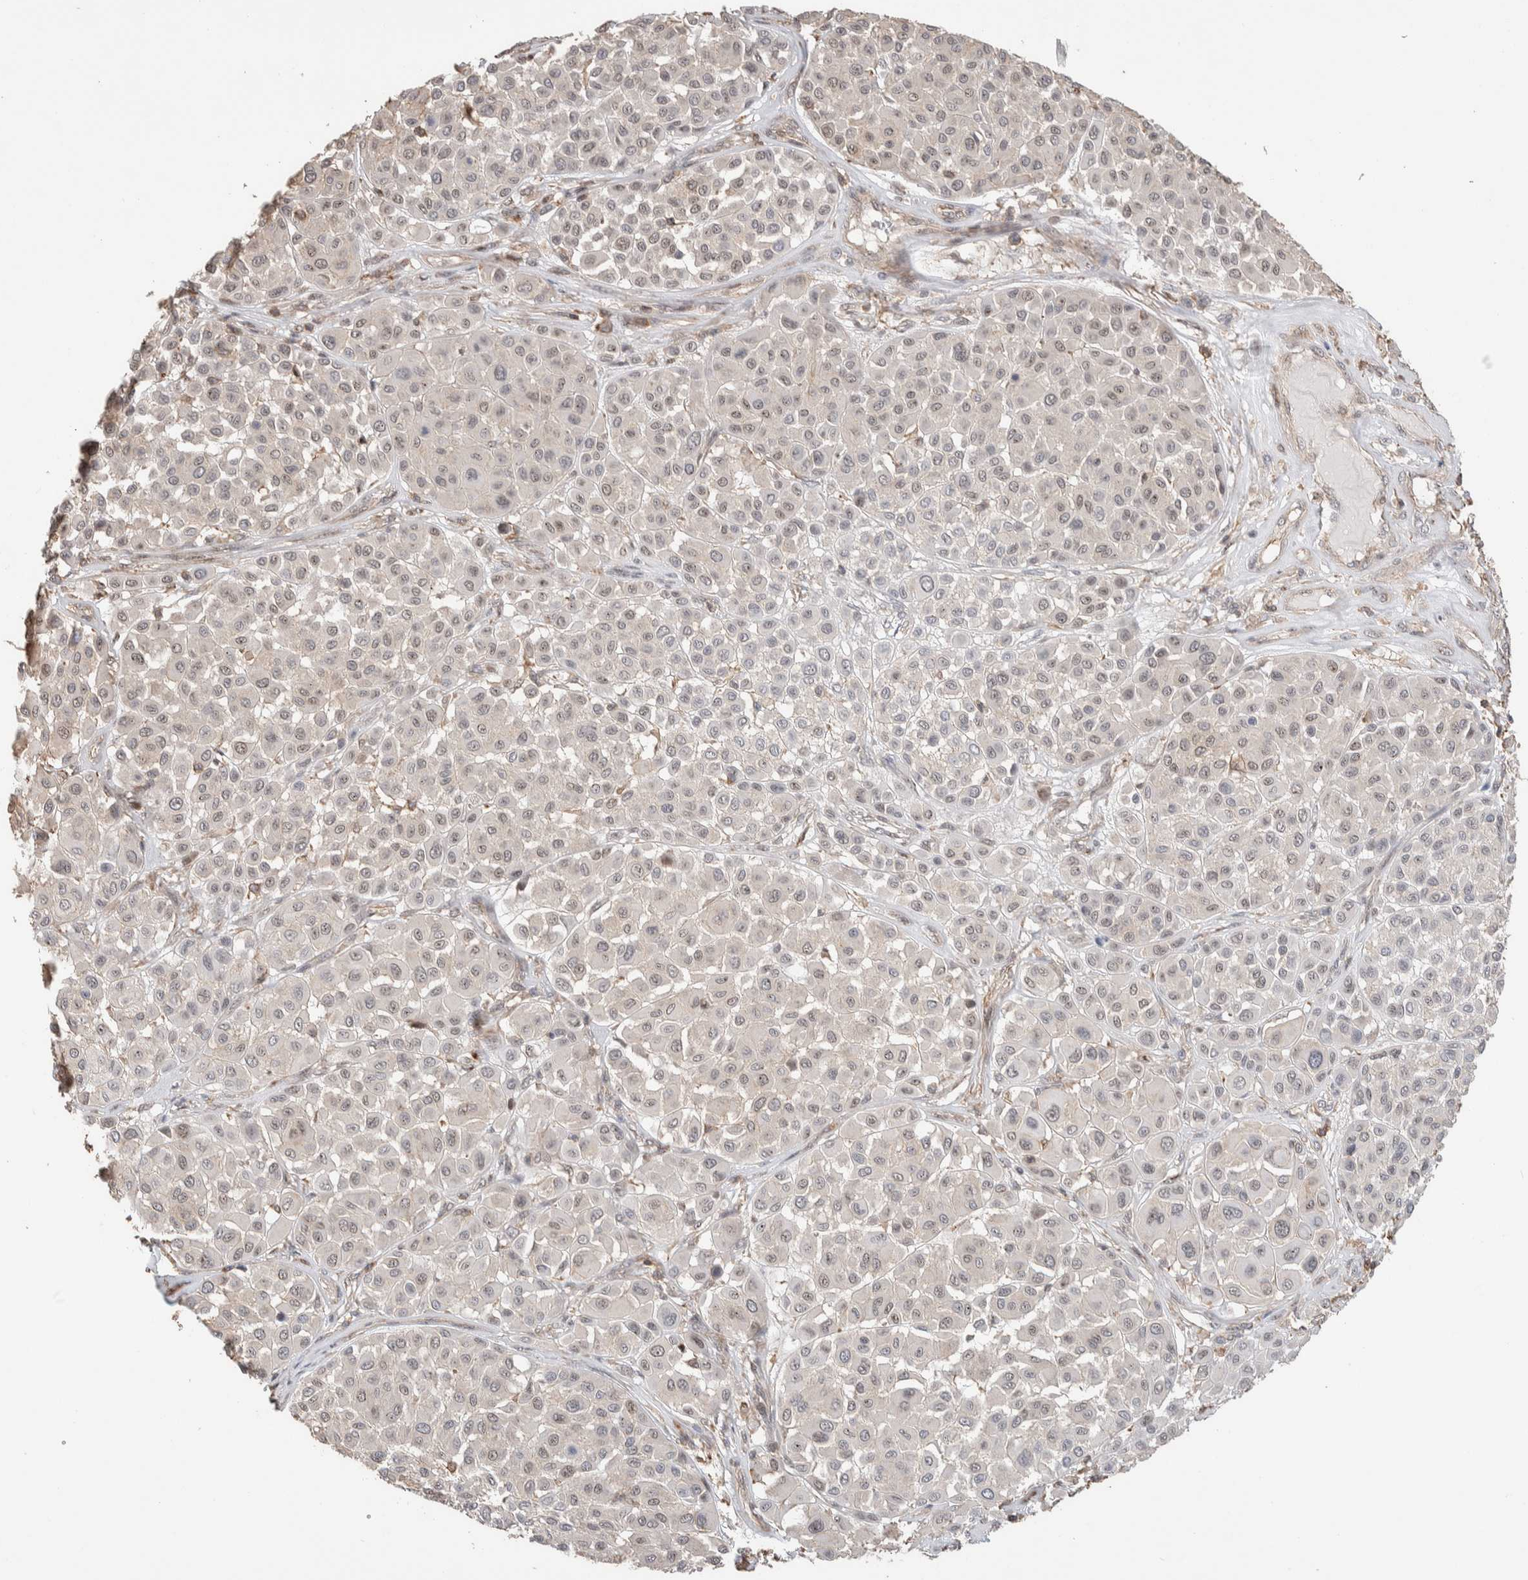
{"staining": {"intensity": "weak", "quantity": ">75%", "location": "nuclear"}, "tissue": "melanoma", "cell_type": "Tumor cells", "image_type": "cancer", "snomed": [{"axis": "morphology", "description": "Malignant melanoma, Metastatic site"}, {"axis": "topography", "description": "Soft tissue"}], "caption": "Human melanoma stained with a protein marker displays weak staining in tumor cells.", "gene": "ZNF704", "patient": {"sex": "male", "age": 41}}